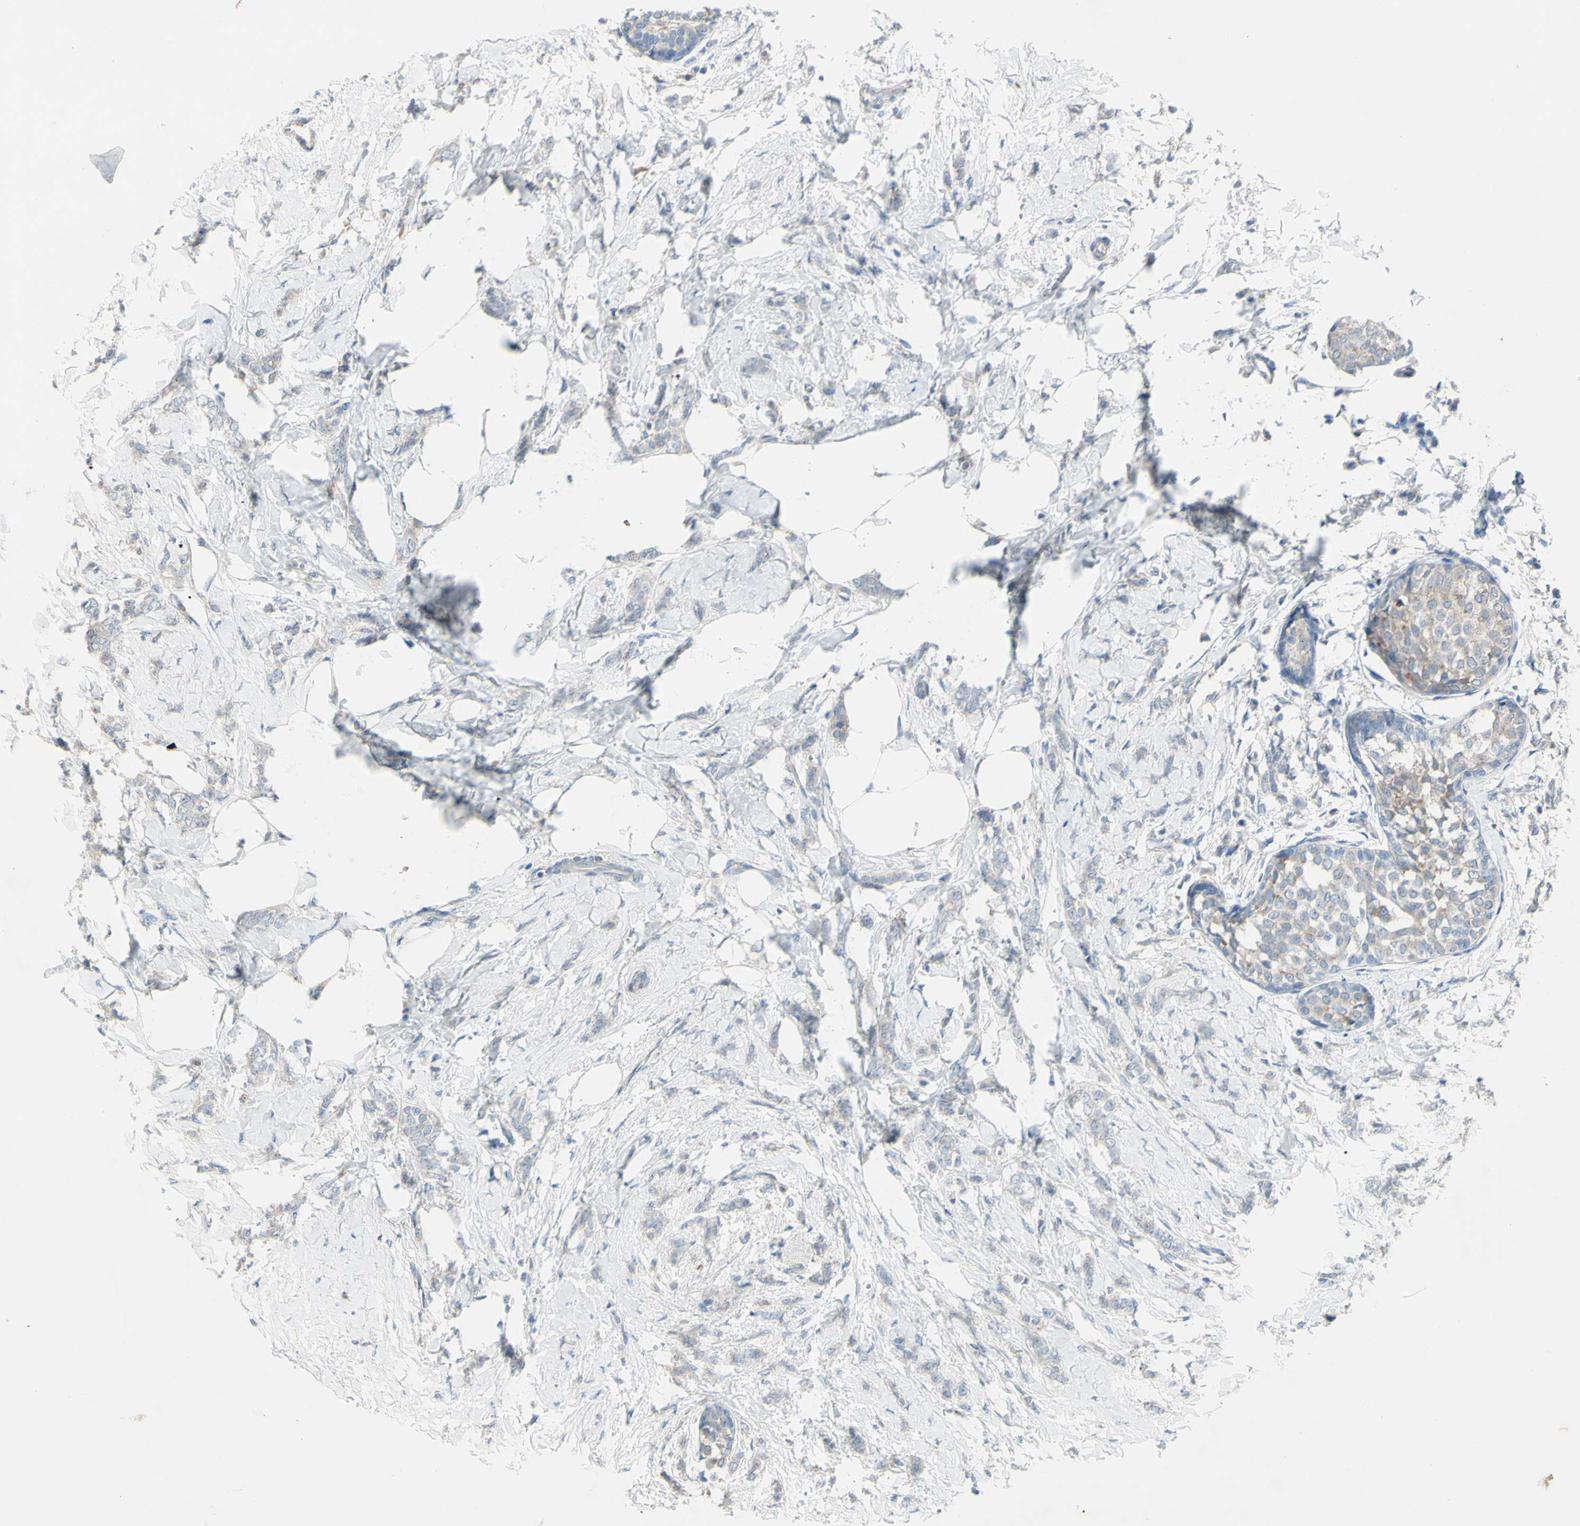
{"staining": {"intensity": "weak", "quantity": "<25%", "location": "cytoplasmic/membranous"}, "tissue": "breast cancer", "cell_type": "Tumor cells", "image_type": "cancer", "snomed": [{"axis": "morphology", "description": "Lobular carcinoma, in situ"}, {"axis": "morphology", "description": "Lobular carcinoma"}, {"axis": "topography", "description": "Breast"}], "caption": "The photomicrograph shows no staining of tumor cells in lobular carcinoma in situ (breast).", "gene": "ATRN", "patient": {"sex": "female", "age": 41}}